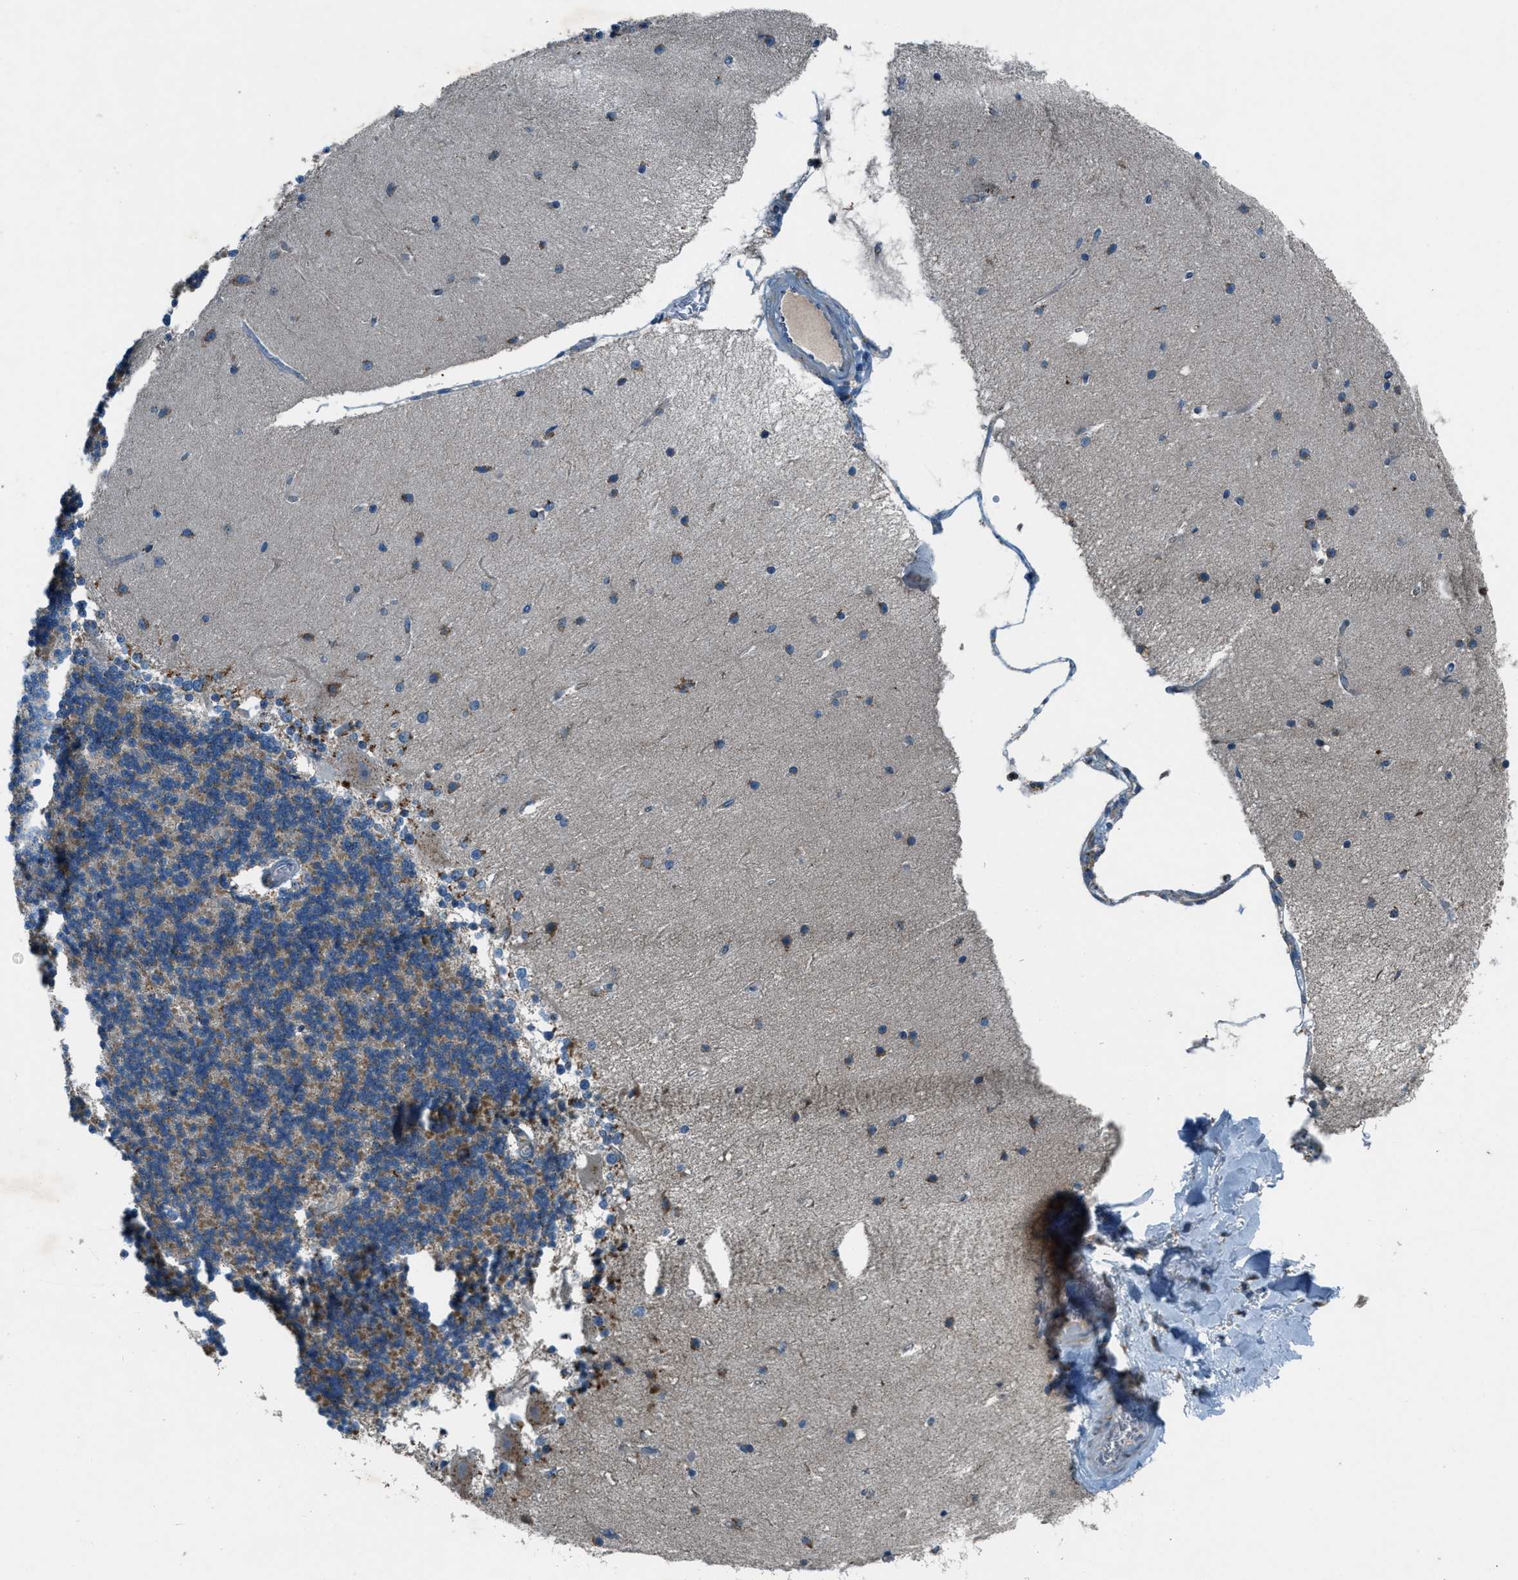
{"staining": {"intensity": "weak", "quantity": ">75%", "location": "cytoplasmic/membranous"}, "tissue": "cerebellum", "cell_type": "Cells in granular layer", "image_type": "normal", "snomed": [{"axis": "morphology", "description": "Normal tissue, NOS"}, {"axis": "topography", "description": "Cerebellum"}], "caption": "Weak cytoplasmic/membranous expression is present in approximately >75% of cells in granular layer in benign cerebellum. The protein is shown in brown color, while the nuclei are stained blue.", "gene": "BCKDK", "patient": {"sex": "female", "age": 54}}